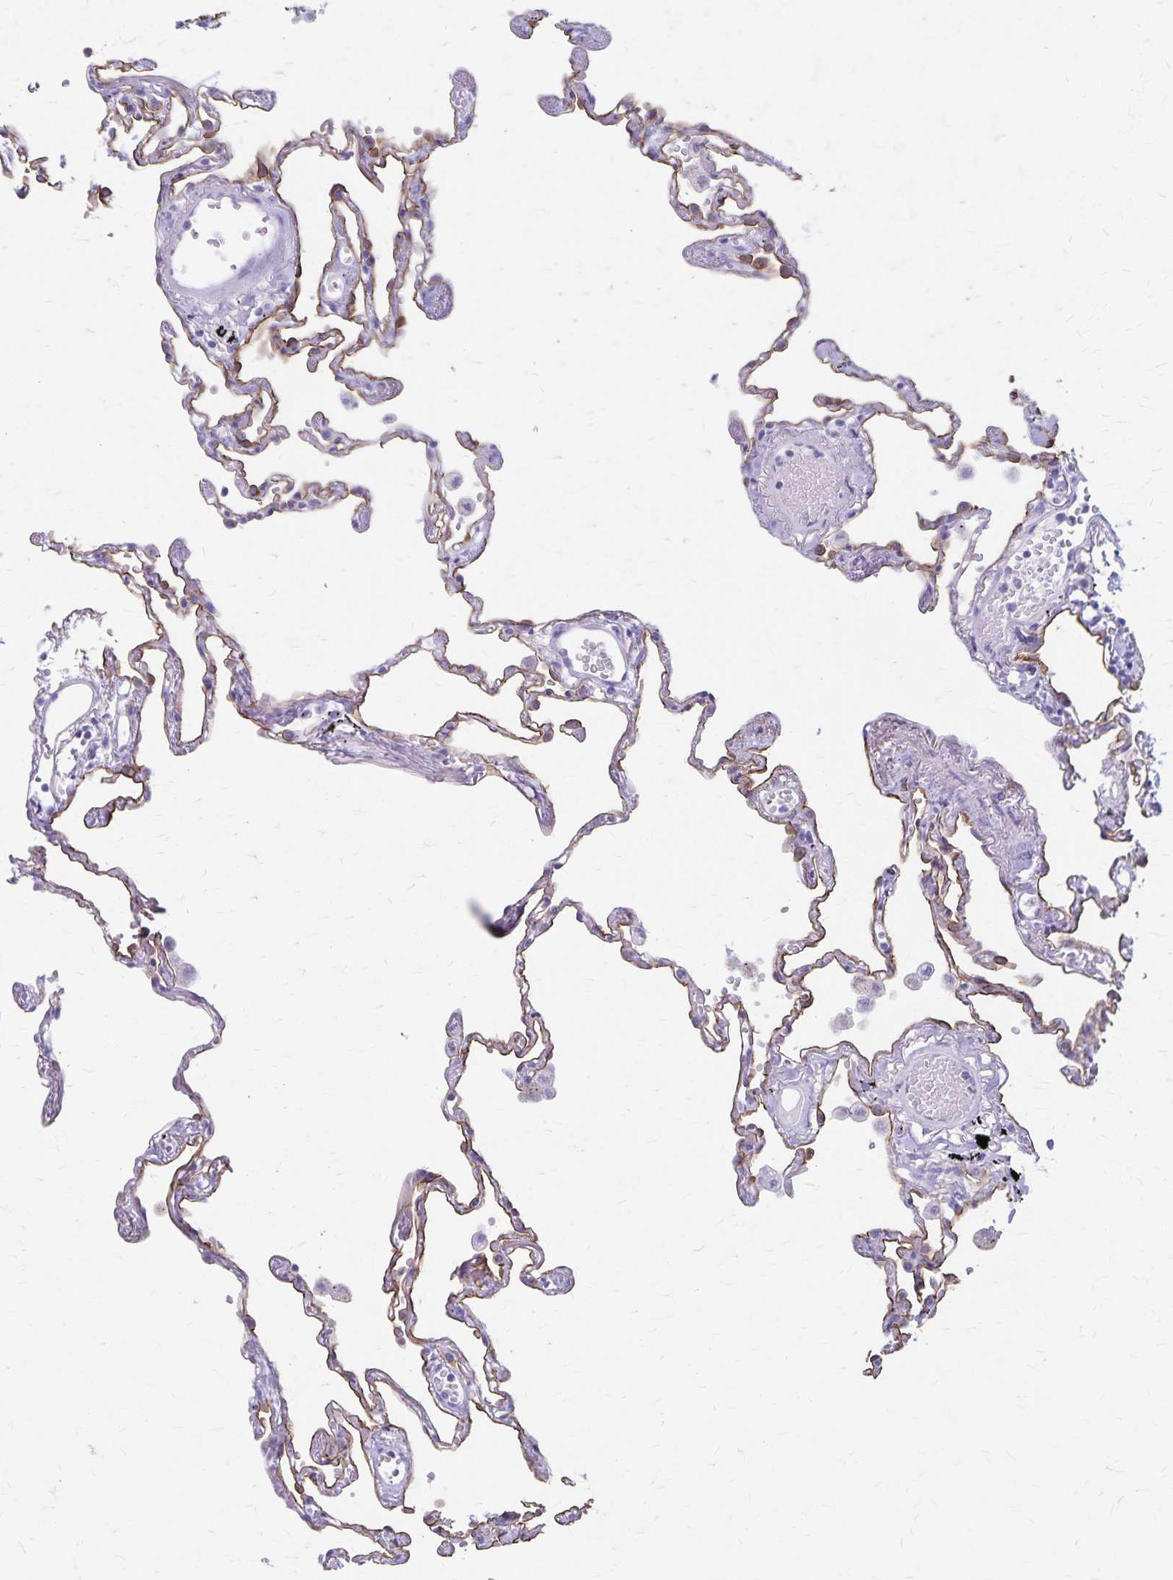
{"staining": {"intensity": "moderate", "quantity": ">75%", "location": "cytoplasmic/membranous"}, "tissue": "lung", "cell_type": "Alveolar cells", "image_type": "normal", "snomed": [{"axis": "morphology", "description": "Normal tissue, NOS"}, {"axis": "topography", "description": "Lung"}], "caption": "This is an image of immunohistochemistry (IHC) staining of unremarkable lung, which shows moderate staining in the cytoplasmic/membranous of alveolar cells.", "gene": "GPBAR1", "patient": {"sex": "female", "age": 67}}